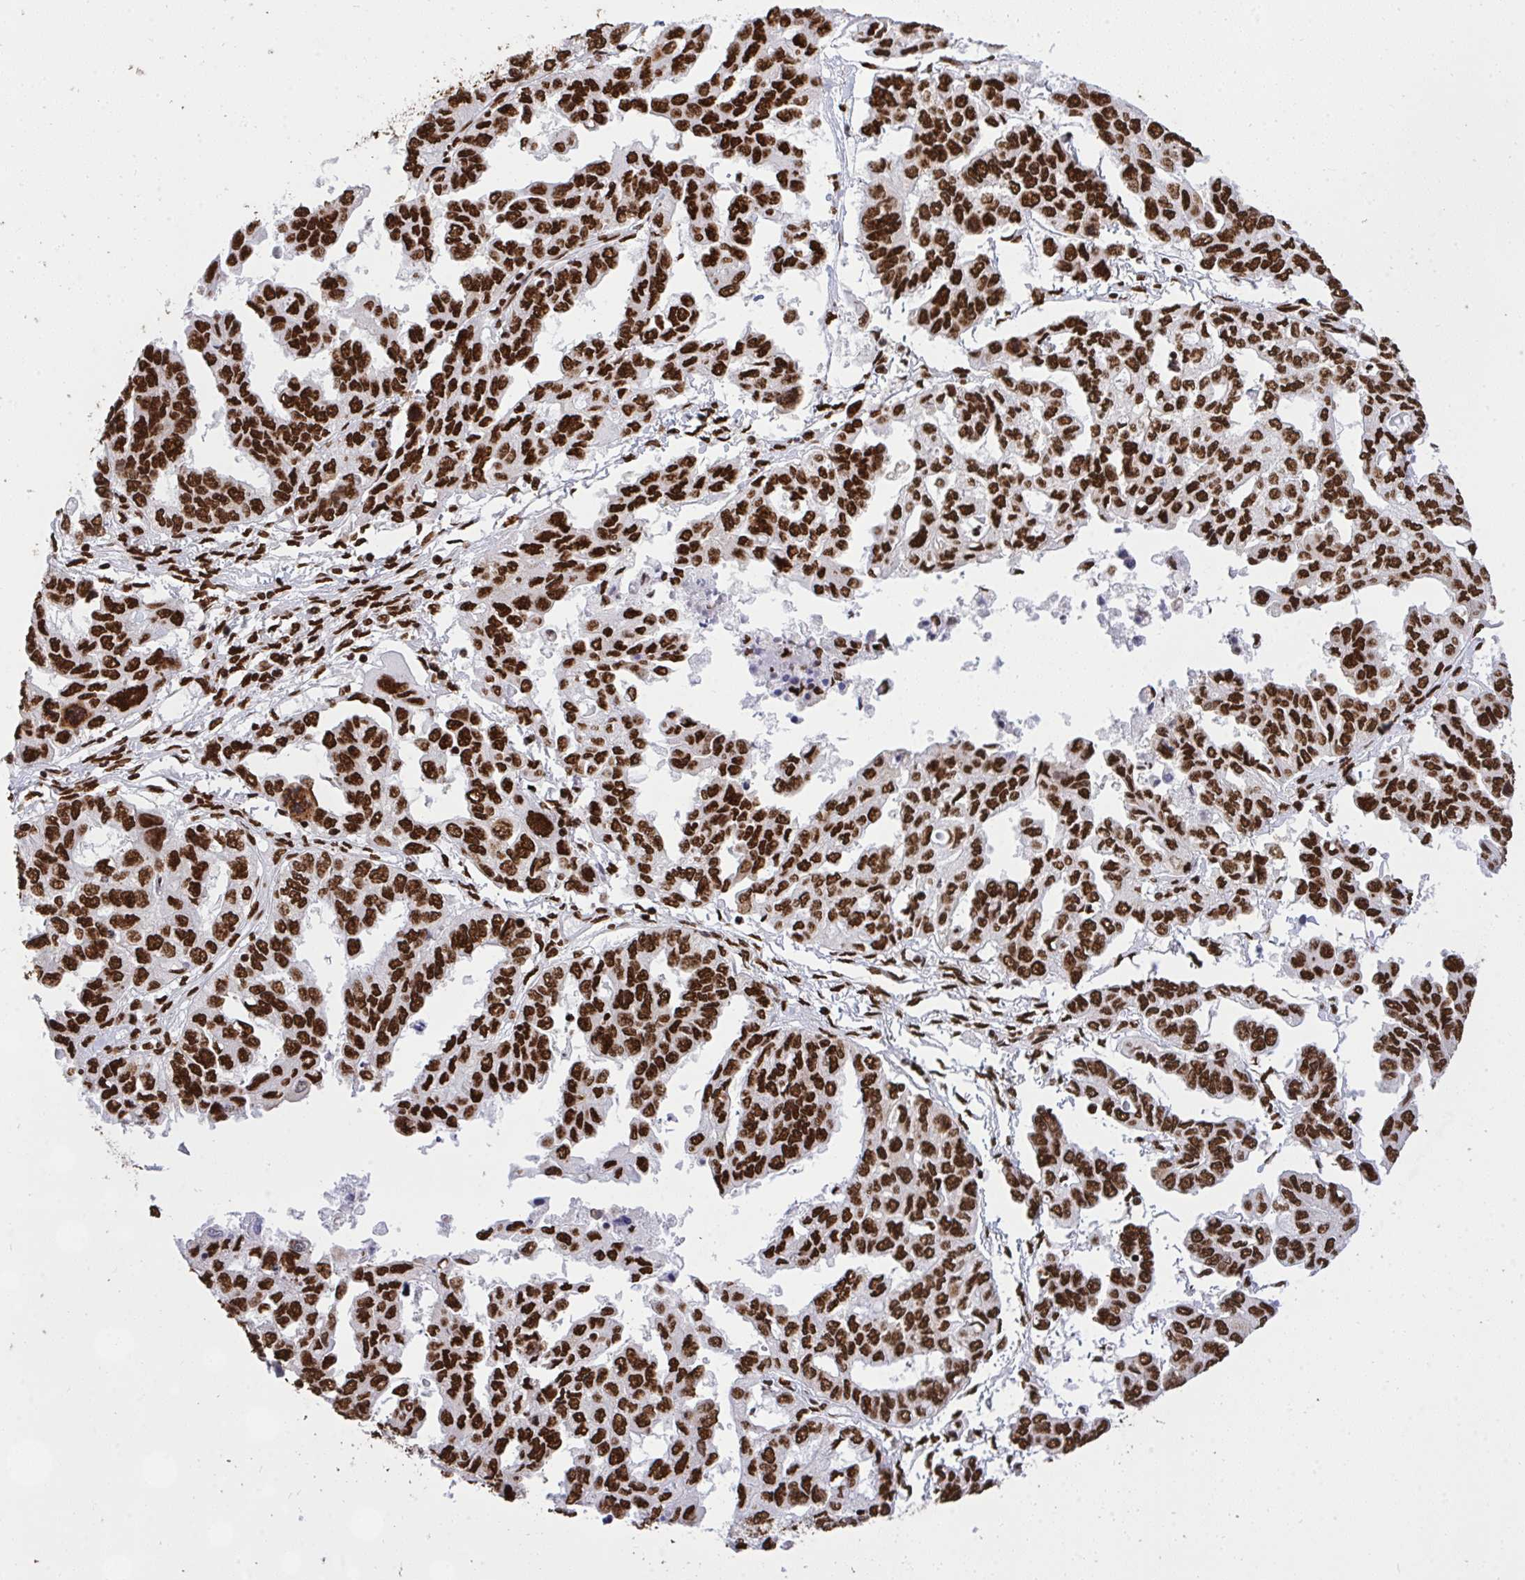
{"staining": {"intensity": "strong", "quantity": ">75%", "location": "nuclear"}, "tissue": "ovarian cancer", "cell_type": "Tumor cells", "image_type": "cancer", "snomed": [{"axis": "morphology", "description": "Cystadenocarcinoma, serous, NOS"}, {"axis": "topography", "description": "Ovary"}], "caption": "A histopathology image of ovarian serous cystadenocarcinoma stained for a protein displays strong nuclear brown staining in tumor cells.", "gene": "HNRNPL", "patient": {"sex": "female", "age": 53}}